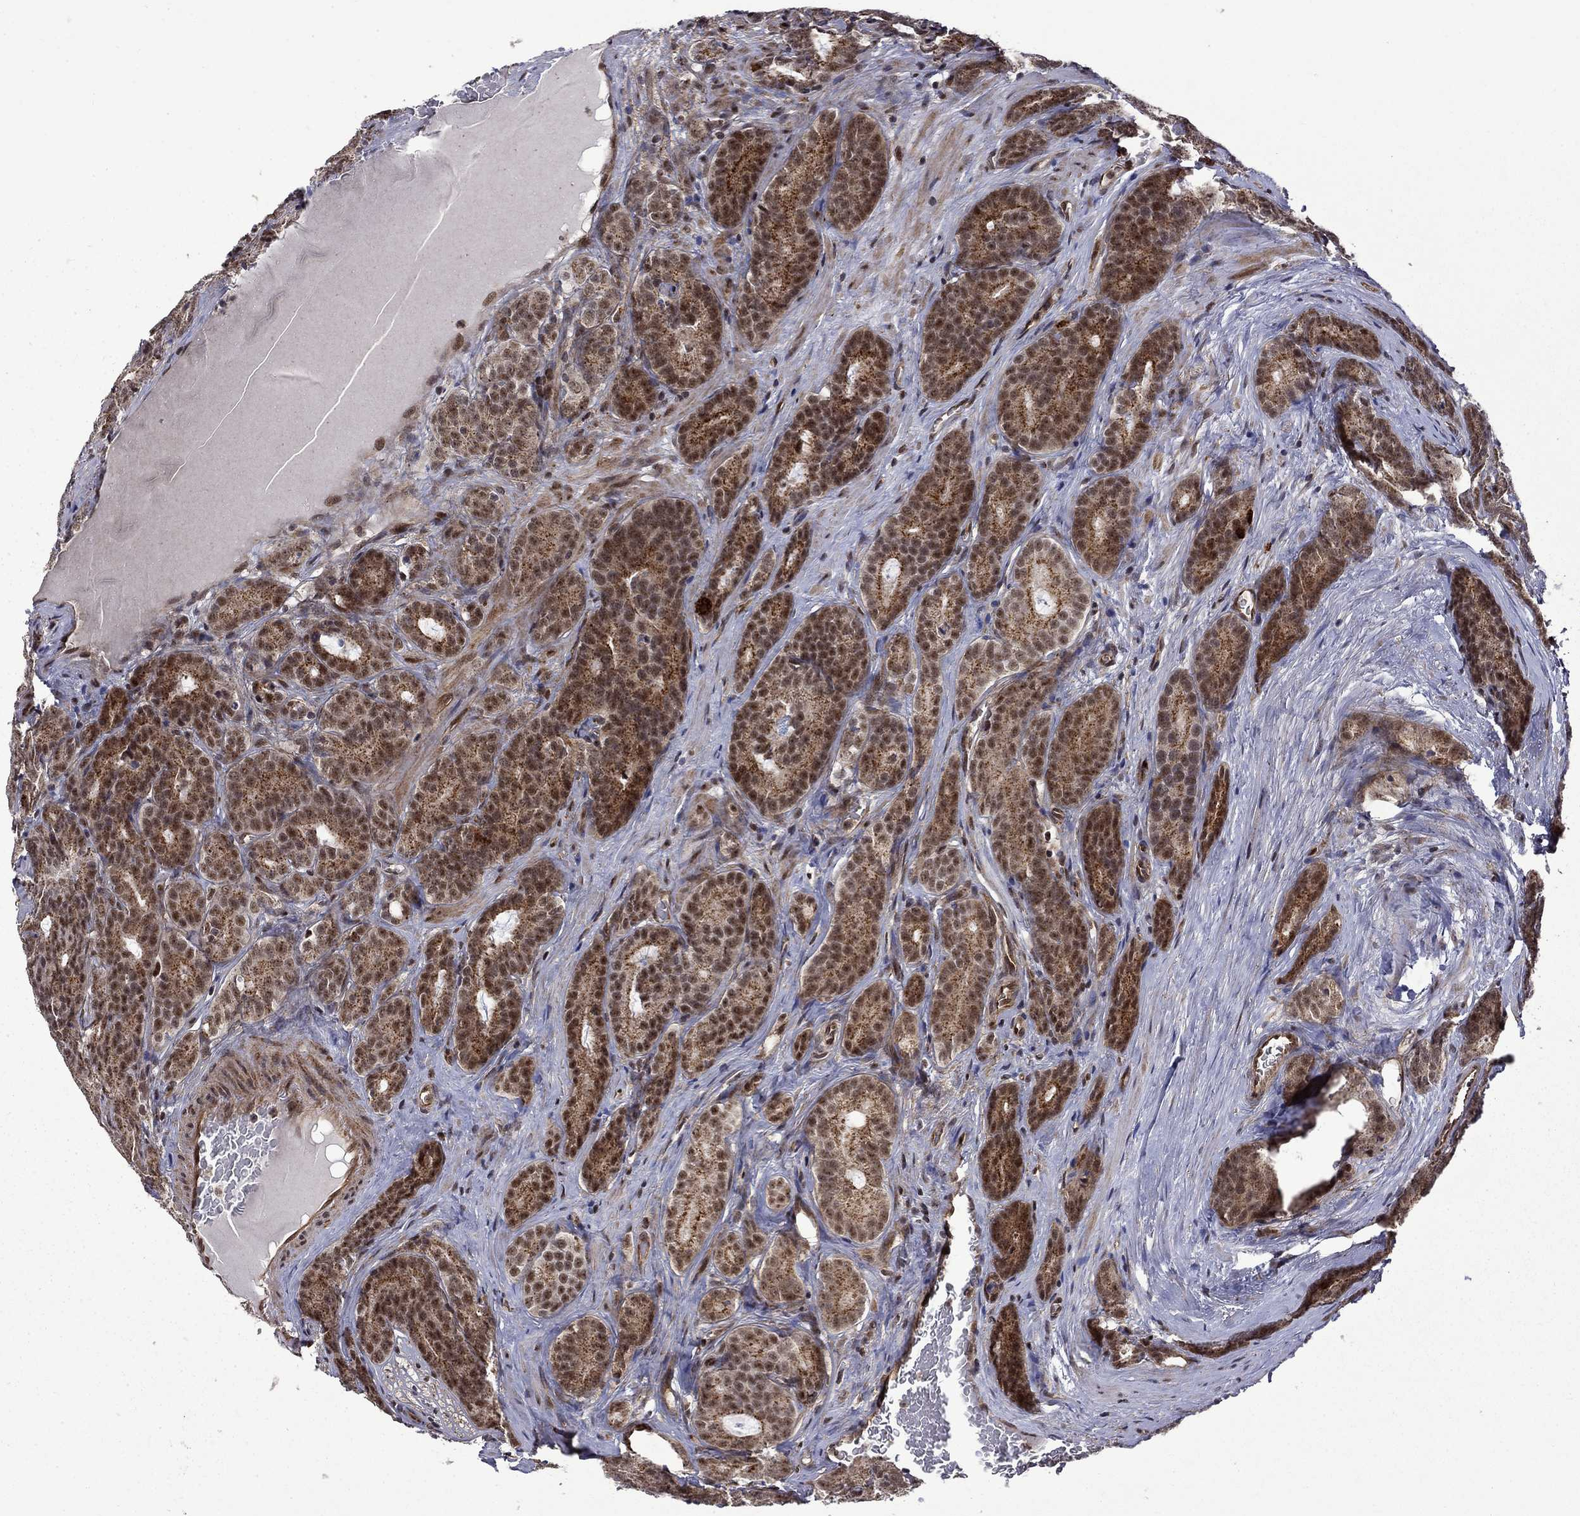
{"staining": {"intensity": "moderate", "quantity": ">75%", "location": "cytoplasmic/membranous,nuclear"}, "tissue": "prostate cancer", "cell_type": "Tumor cells", "image_type": "cancer", "snomed": [{"axis": "morphology", "description": "Adenocarcinoma, NOS"}, {"axis": "topography", "description": "Prostate"}], "caption": "Prostate cancer tissue reveals moderate cytoplasmic/membranous and nuclear expression in approximately >75% of tumor cells", "gene": "KPNA3", "patient": {"sex": "male", "age": 71}}